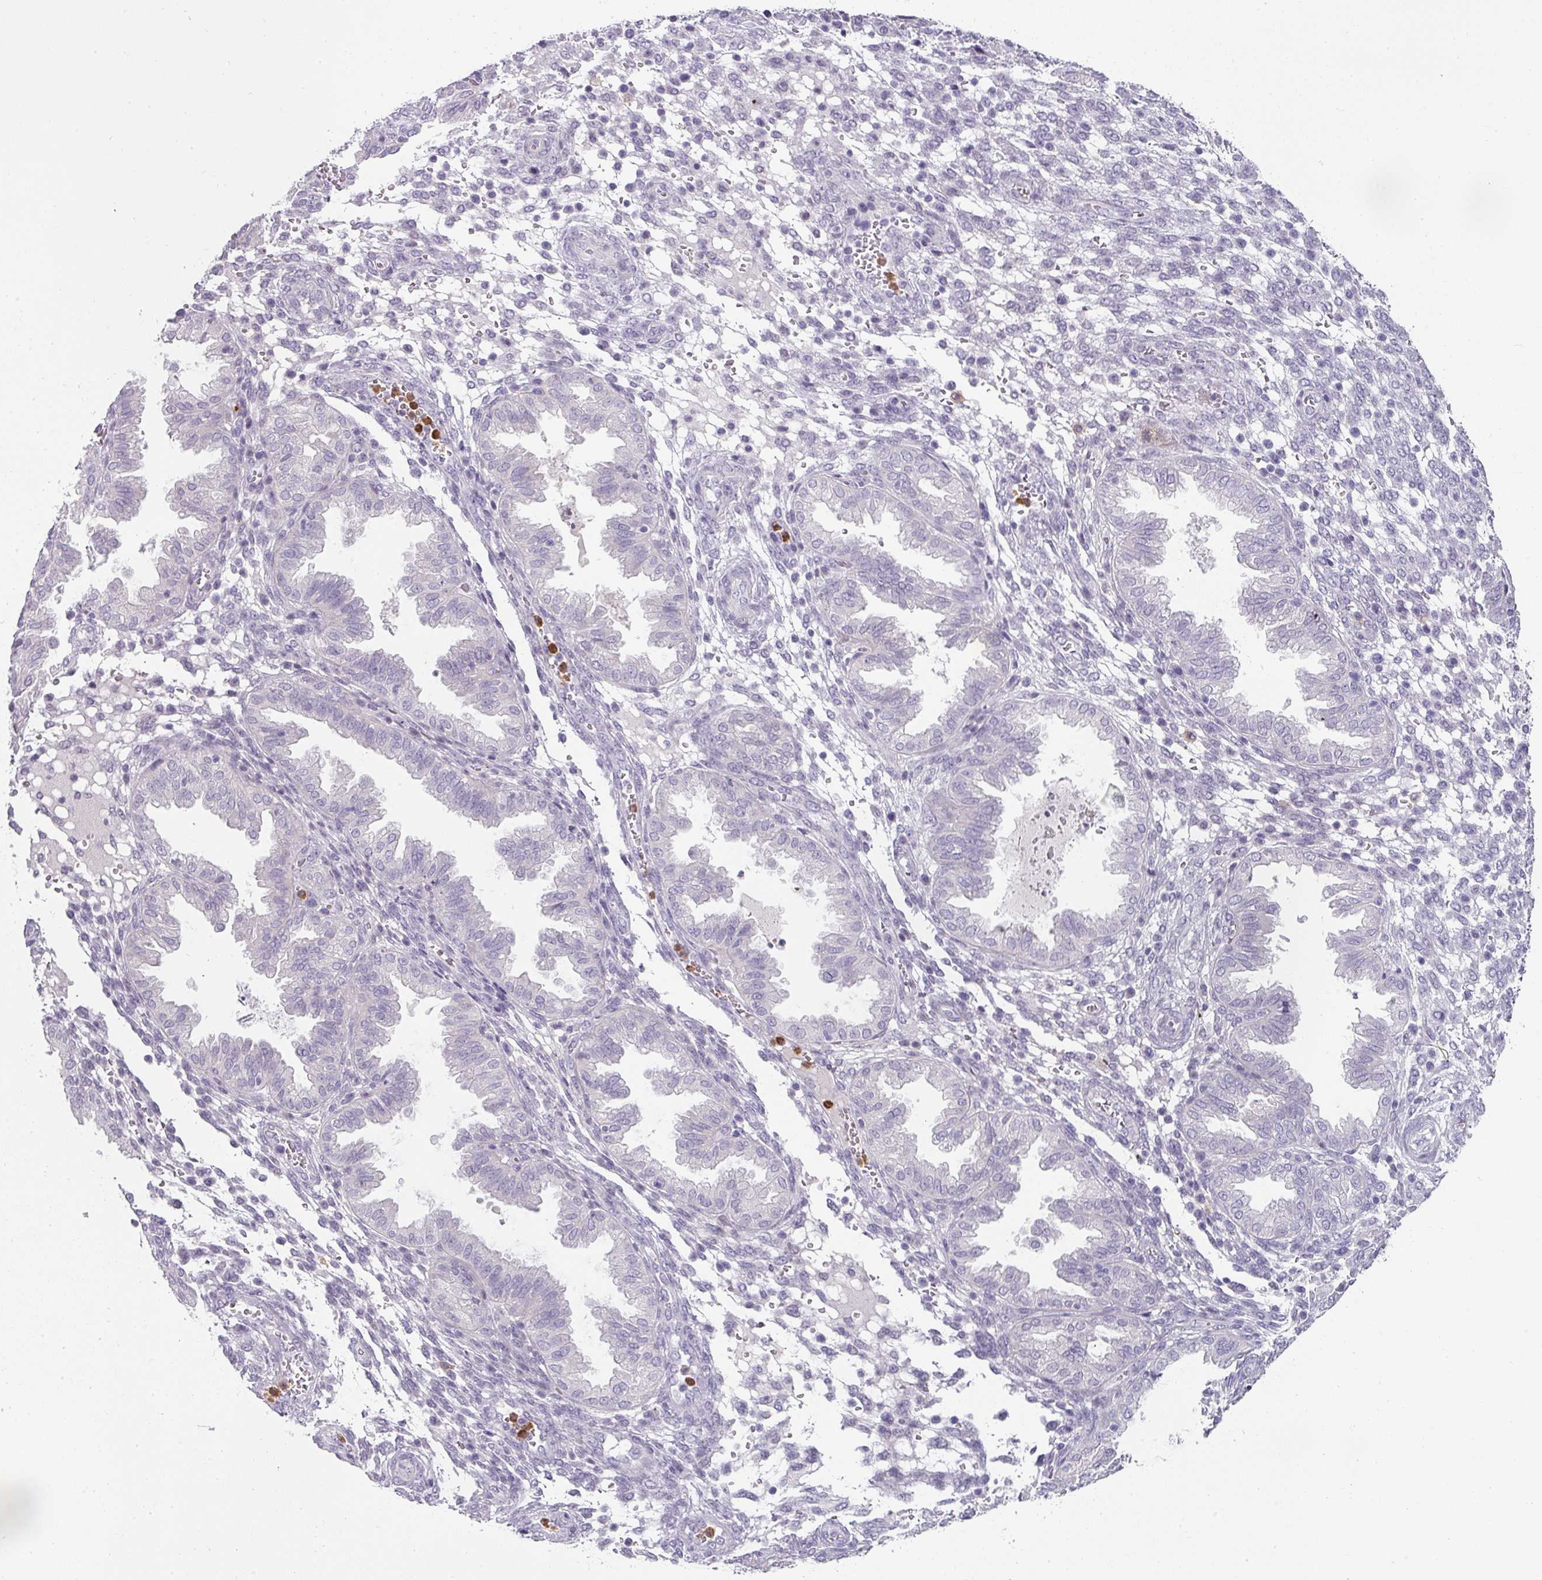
{"staining": {"intensity": "negative", "quantity": "none", "location": "none"}, "tissue": "endometrium", "cell_type": "Cells in endometrial stroma", "image_type": "normal", "snomed": [{"axis": "morphology", "description": "Normal tissue, NOS"}, {"axis": "topography", "description": "Endometrium"}], "caption": "High power microscopy histopathology image of an immunohistochemistry (IHC) image of normal endometrium, revealing no significant staining in cells in endometrial stroma. Brightfield microscopy of IHC stained with DAB (3,3'-diaminobenzidine) (brown) and hematoxylin (blue), captured at high magnification.", "gene": "BTLA", "patient": {"sex": "female", "age": 33}}